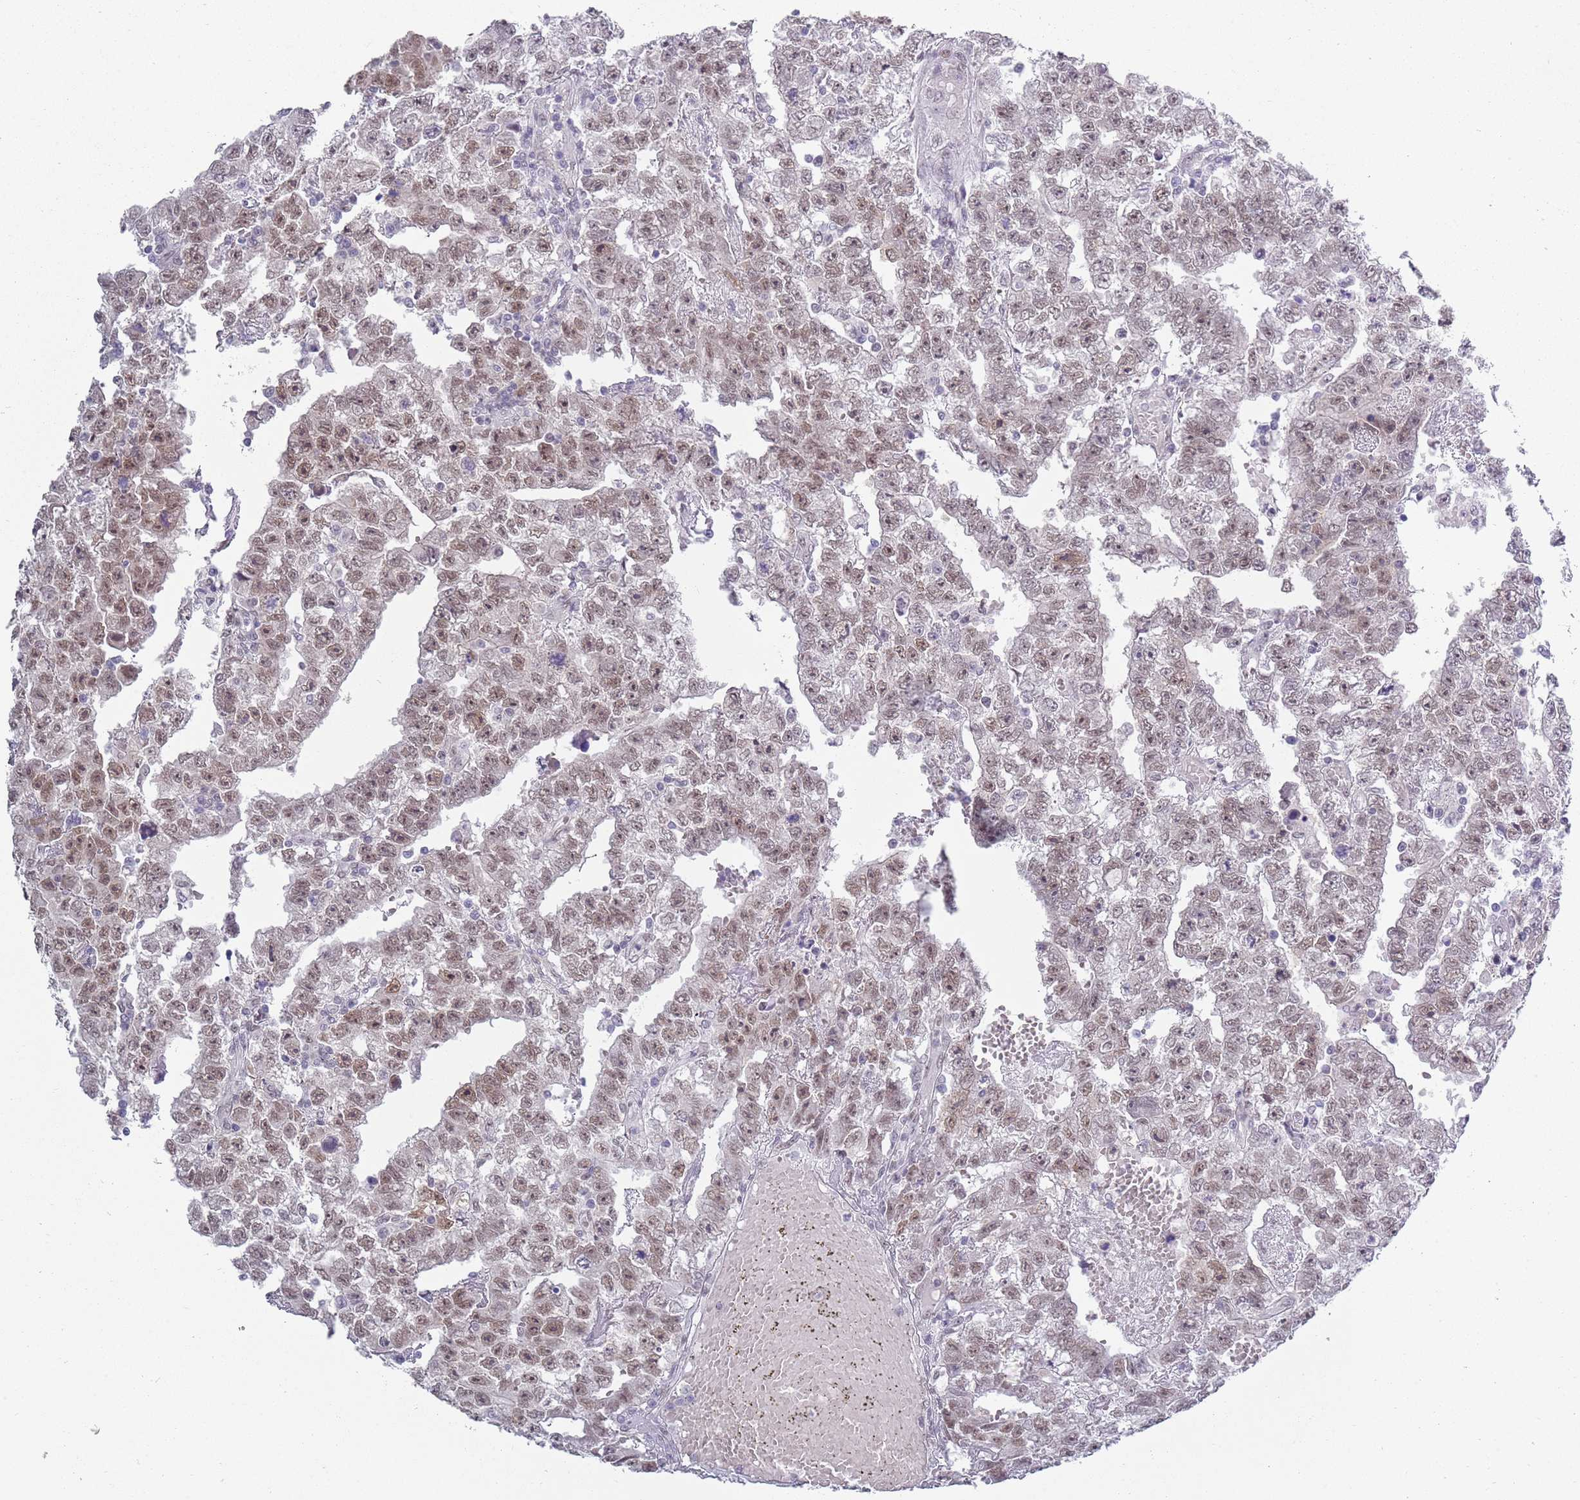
{"staining": {"intensity": "weak", "quantity": "25%-75%", "location": "nuclear"}, "tissue": "testis cancer", "cell_type": "Tumor cells", "image_type": "cancer", "snomed": [{"axis": "morphology", "description": "Carcinoma, Embryonal, NOS"}, {"axis": "topography", "description": "Testis"}], "caption": "A high-resolution micrograph shows immunohistochemistry (IHC) staining of testis cancer, which exhibits weak nuclear expression in about 25%-75% of tumor cells.", "gene": "SEPHS2", "patient": {"sex": "male", "age": 25}}